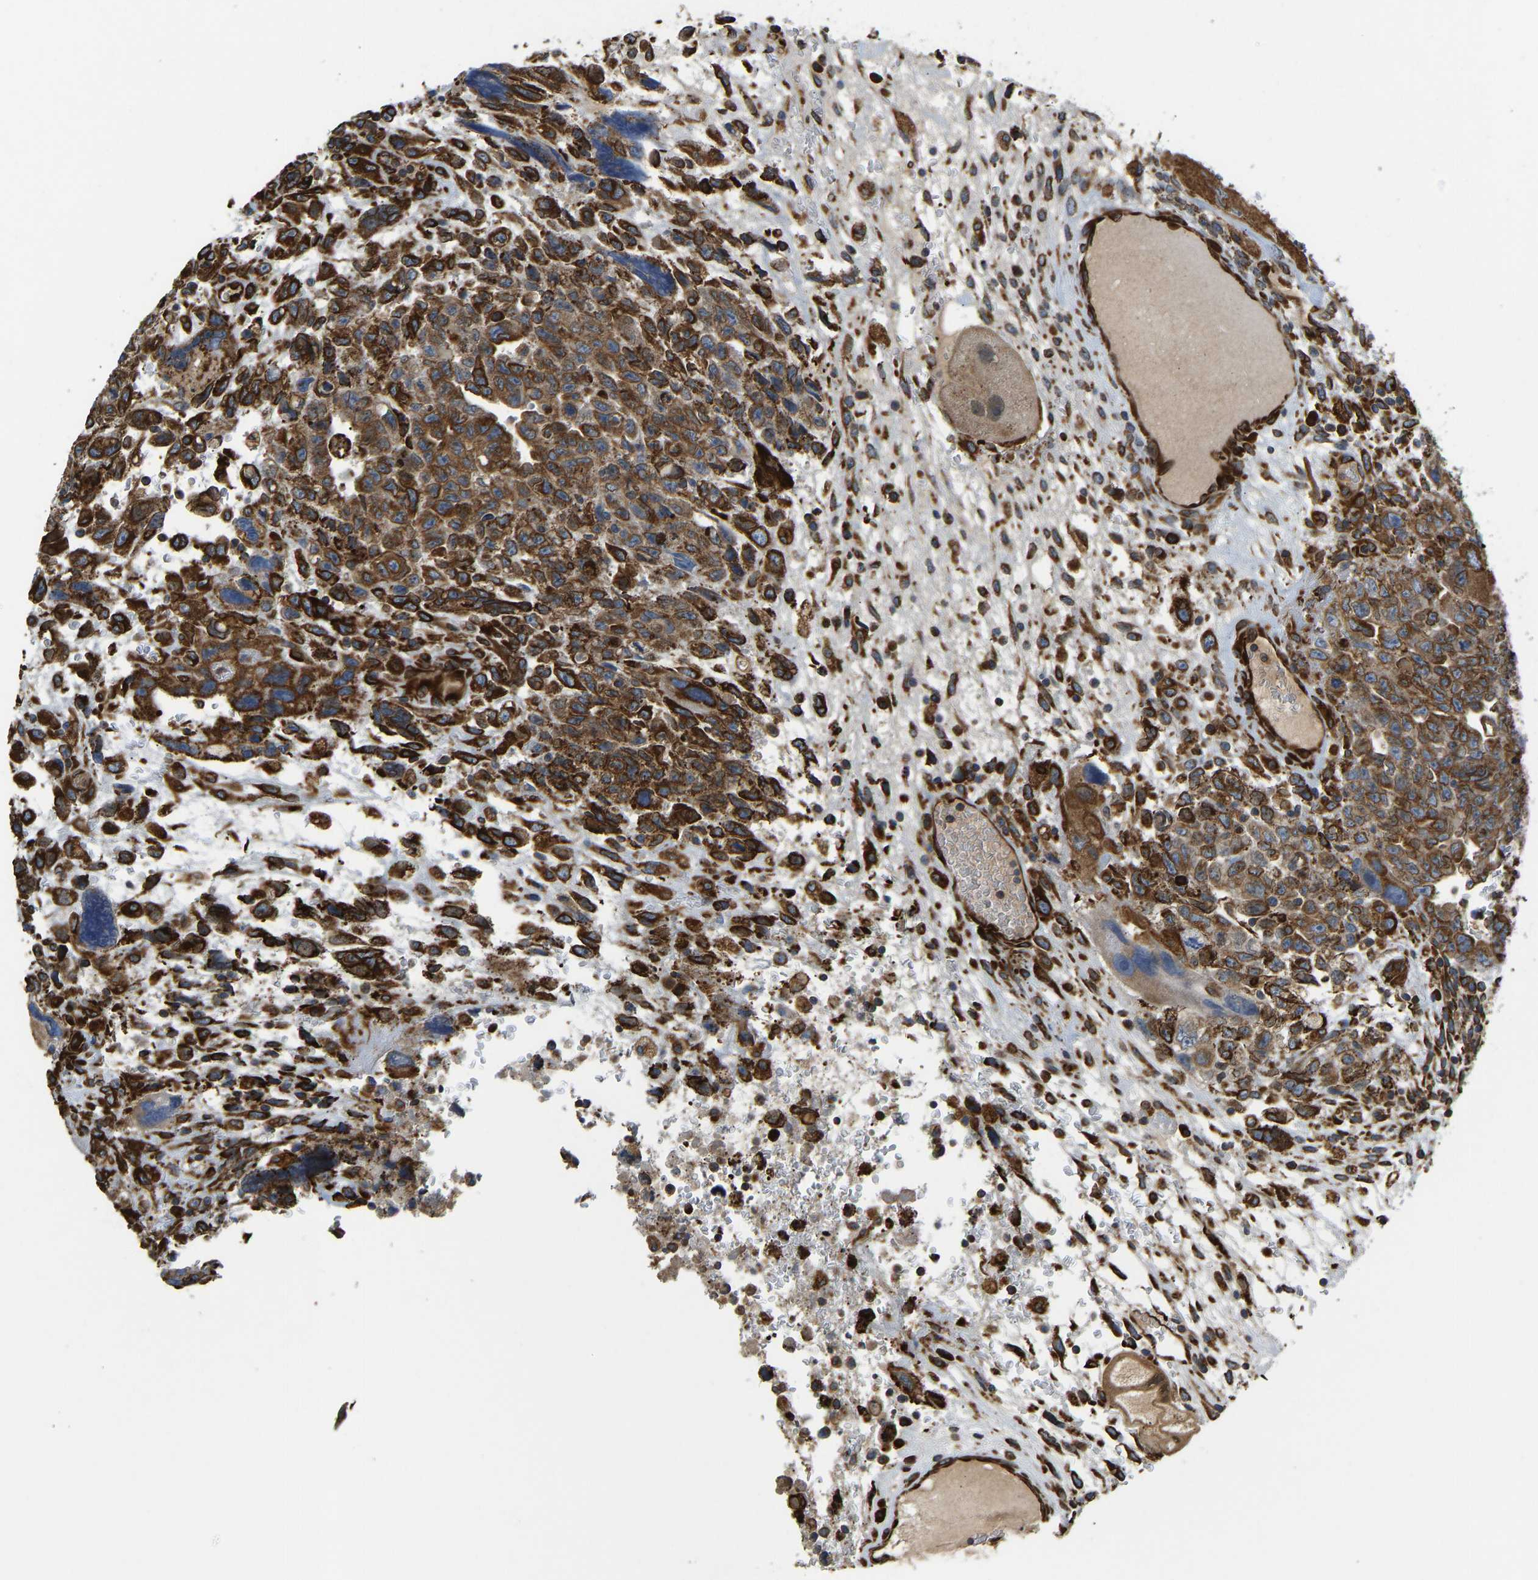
{"staining": {"intensity": "strong", "quantity": ">75%", "location": "cytoplasmic/membranous"}, "tissue": "testis cancer", "cell_type": "Tumor cells", "image_type": "cancer", "snomed": [{"axis": "morphology", "description": "Carcinoma, Embryonal, NOS"}, {"axis": "topography", "description": "Testis"}], "caption": "The immunohistochemical stain highlights strong cytoplasmic/membranous positivity in tumor cells of testis cancer tissue.", "gene": "BEX3", "patient": {"sex": "male", "age": 28}}